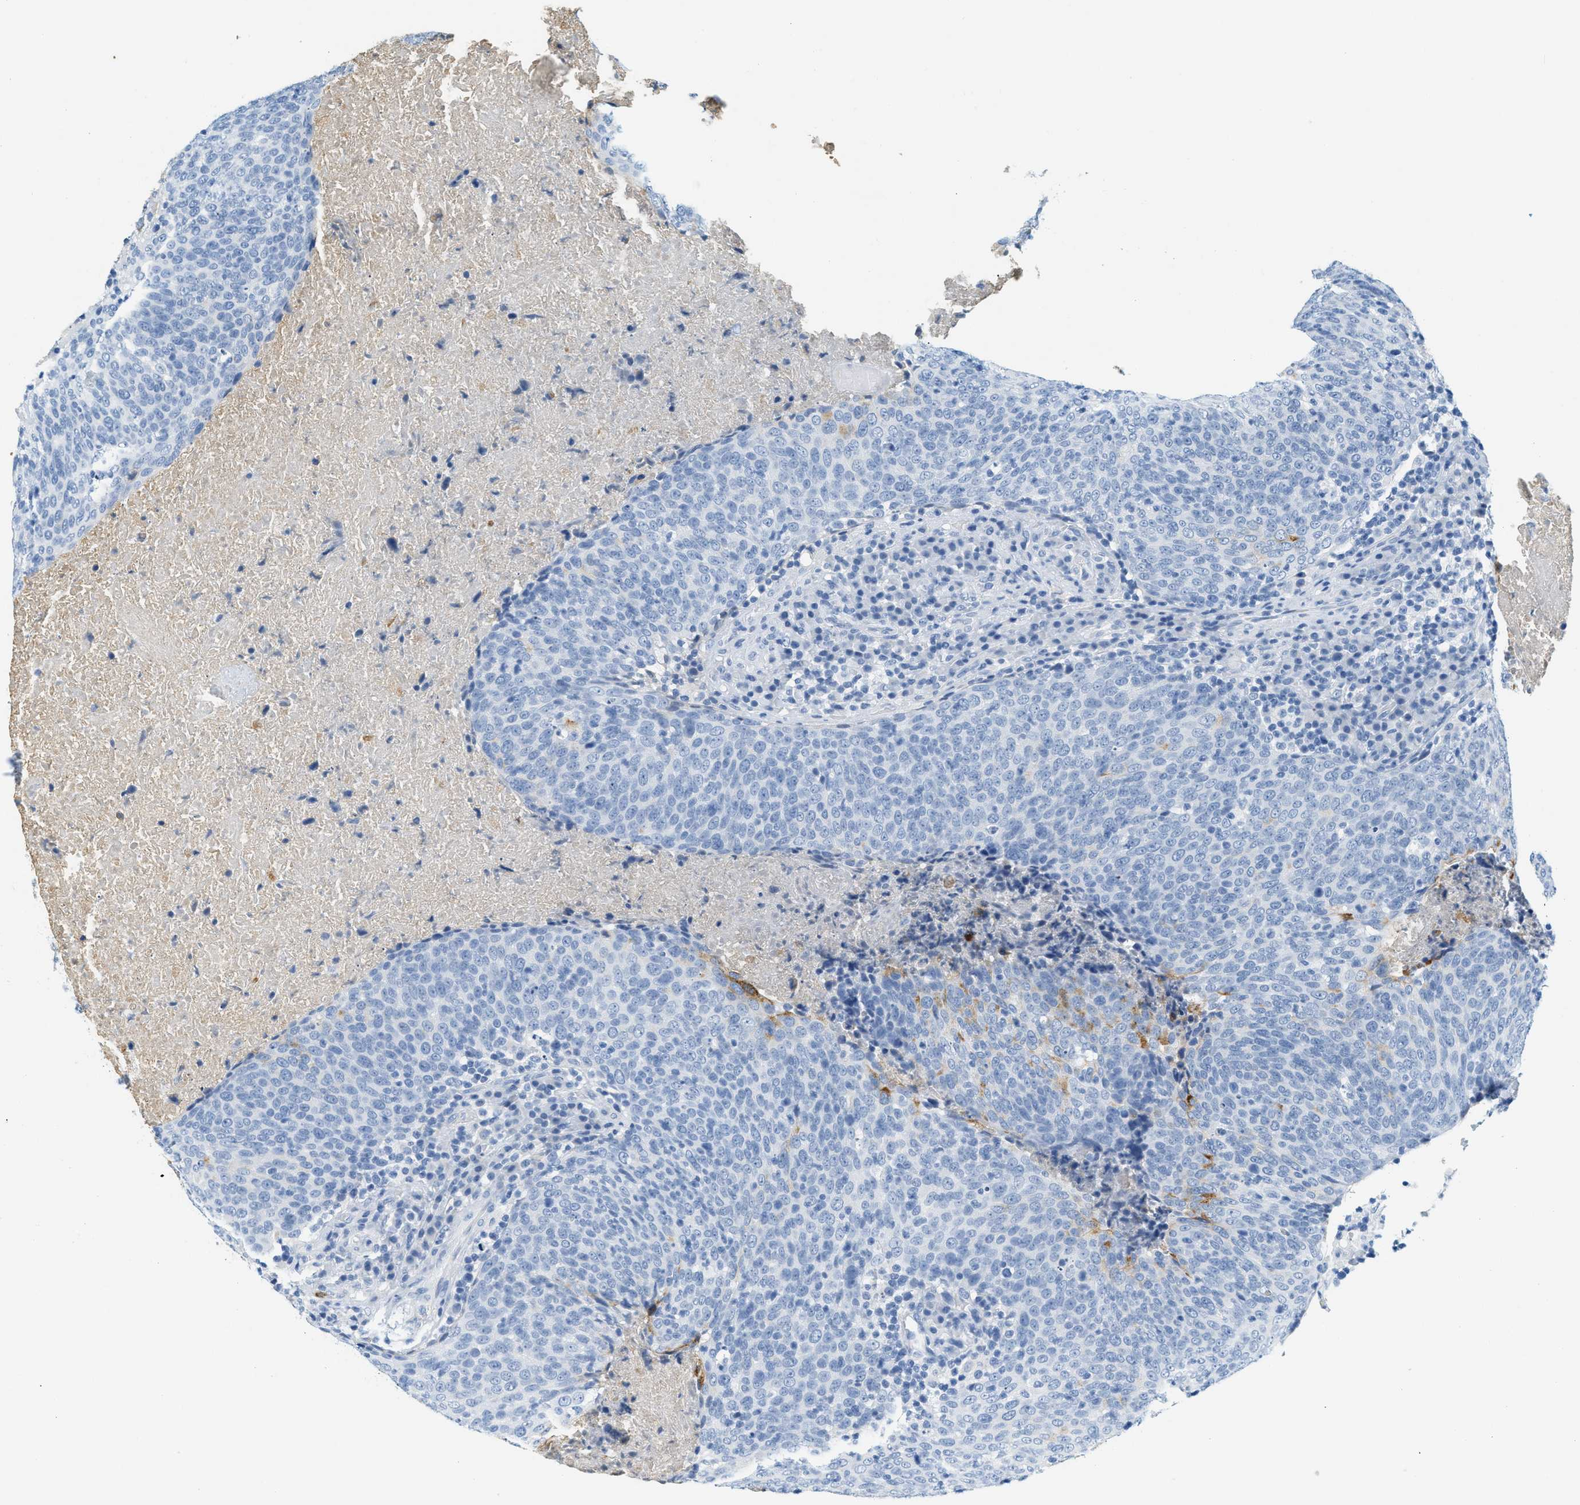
{"staining": {"intensity": "negative", "quantity": "none", "location": "none"}, "tissue": "head and neck cancer", "cell_type": "Tumor cells", "image_type": "cancer", "snomed": [{"axis": "morphology", "description": "Squamous cell carcinoma, NOS"}, {"axis": "morphology", "description": "Squamous cell carcinoma, metastatic, NOS"}, {"axis": "topography", "description": "Lymph node"}, {"axis": "topography", "description": "Head-Neck"}], "caption": "The image shows no staining of tumor cells in head and neck cancer. Nuclei are stained in blue.", "gene": "LCN2", "patient": {"sex": "male", "age": 62}}